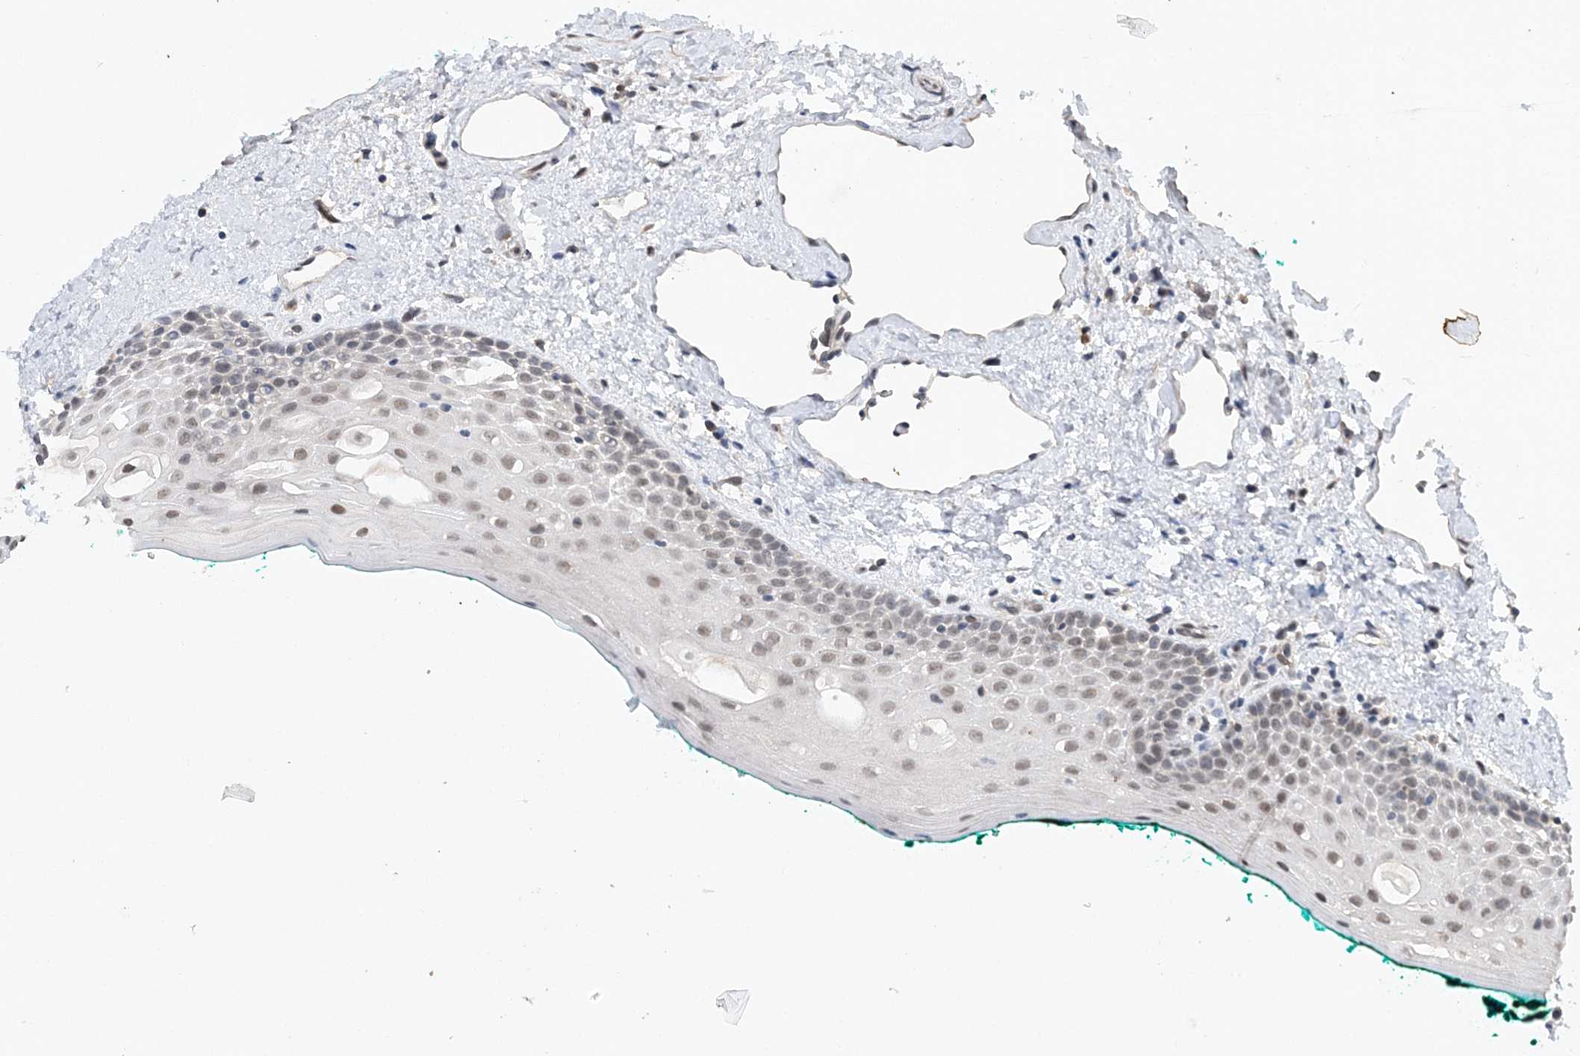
{"staining": {"intensity": "weak", "quantity": "<25%", "location": "nuclear"}, "tissue": "oral mucosa", "cell_type": "Squamous epithelial cells", "image_type": "normal", "snomed": [{"axis": "morphology", "description": "Normal tissue, NOS"}, {"axis": "topography", "description": "Oral tissue"}], "caption": "DAB (3,3'-diaminobenzidine) immunohistochemical staining of benign oral mucosa demonstrates no significant staining in squamous epithelial cells.", "gene": "WAC", "patient": {"sex": "female", "age": 70}}